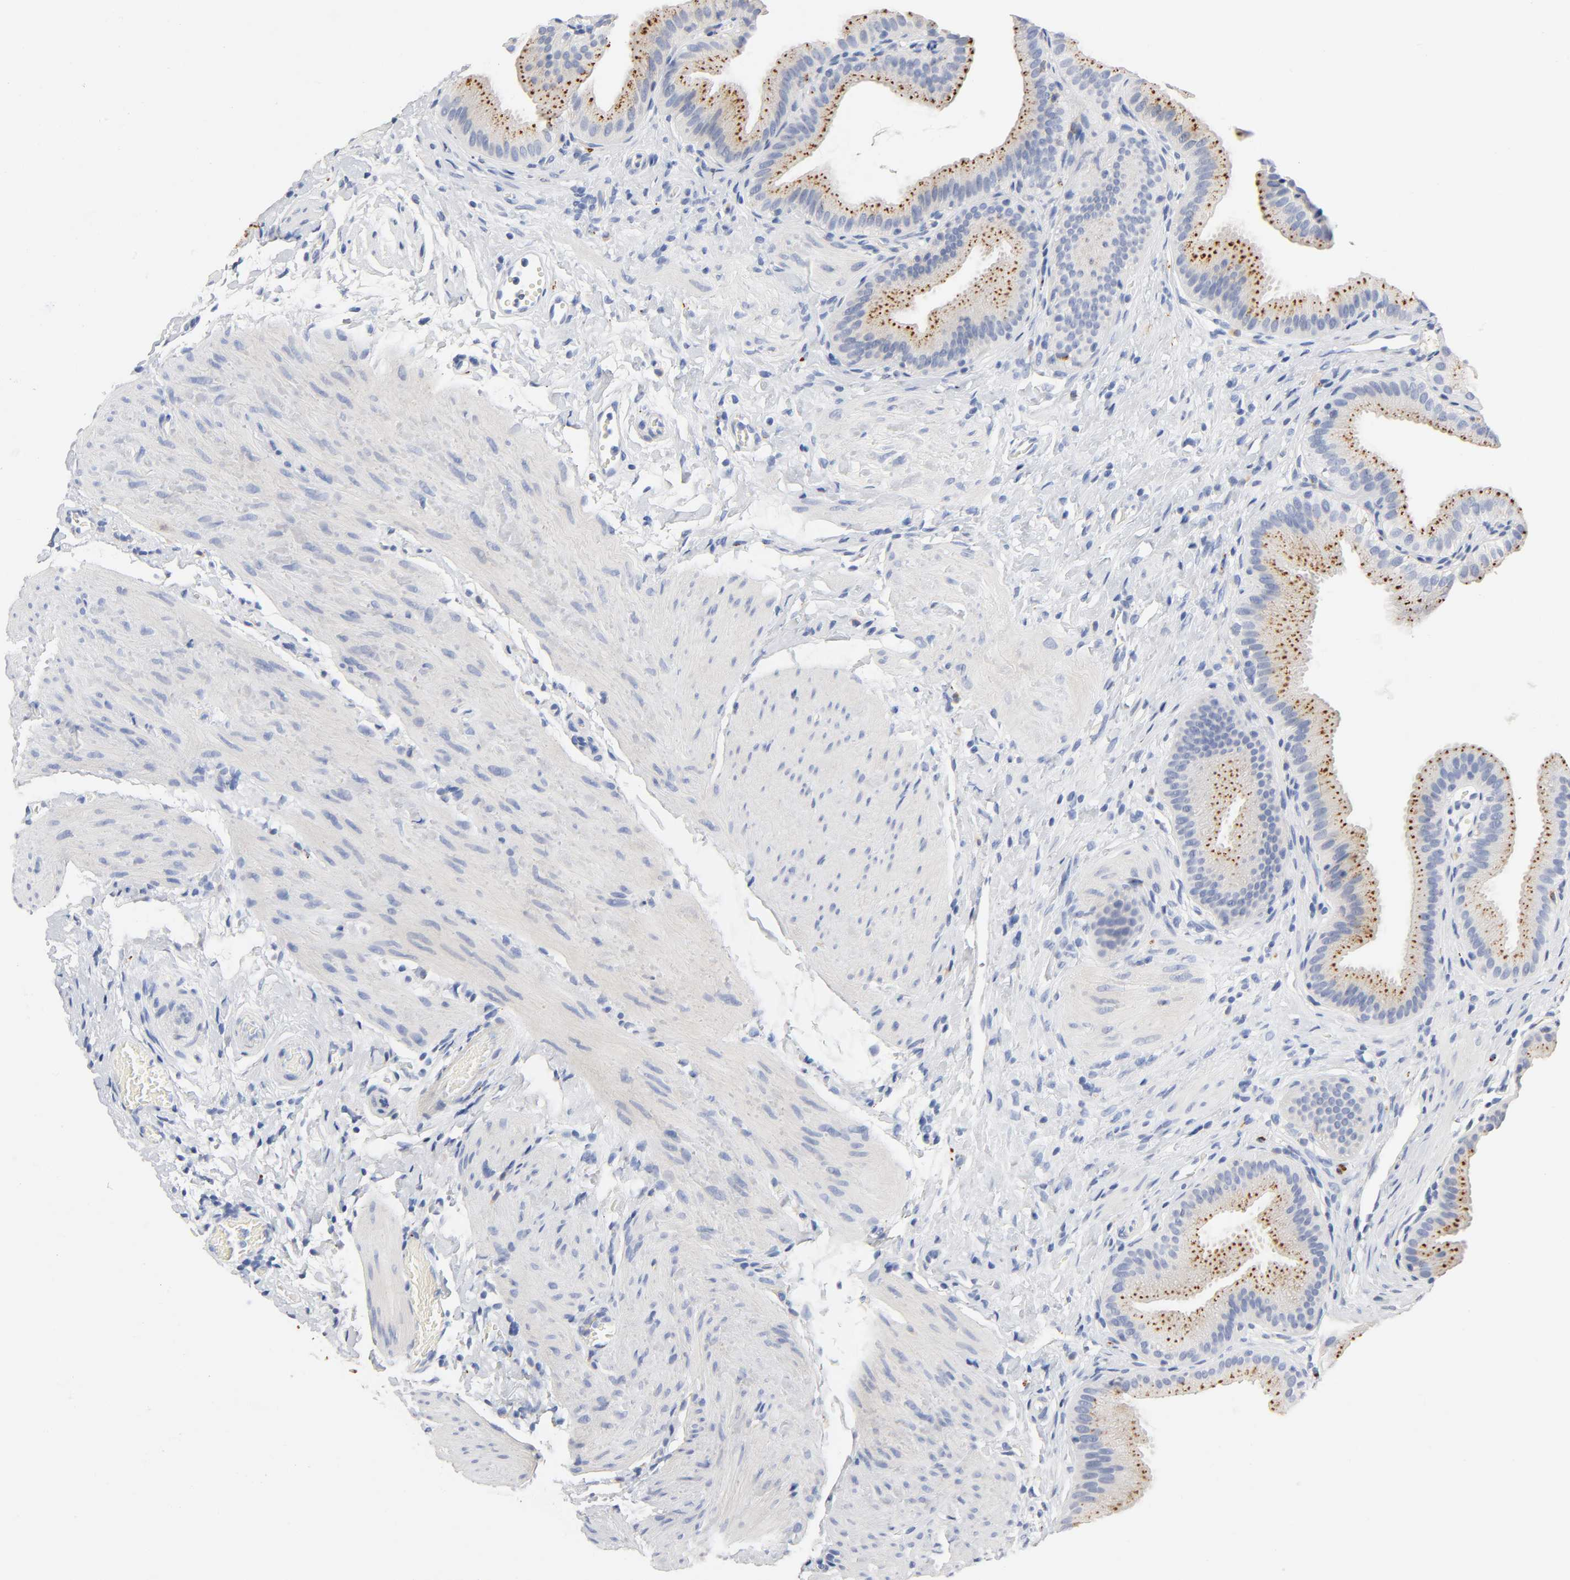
{"staining": {"intensity": "moderate", "quantity": "25%-75%", "location": "cytoplasmic/membranous"}, "tissue": "gallbladder", "cell_type": "Glandular cells", "image_type": "normal", "snomed": [{"axis": "morphology", "description": "Normal tissue, NOS"}, {"axis": "topography", "description": "Gallbladder"}], "caption": "DAB immunohistochemical staining of normal human gallbladder reveals moderate cytoplasmic/membranous protein staining in approximately 25%-75% of glandular cells.", "gene": "PLP1", "patient": {"sex": "female", "age": 63}}